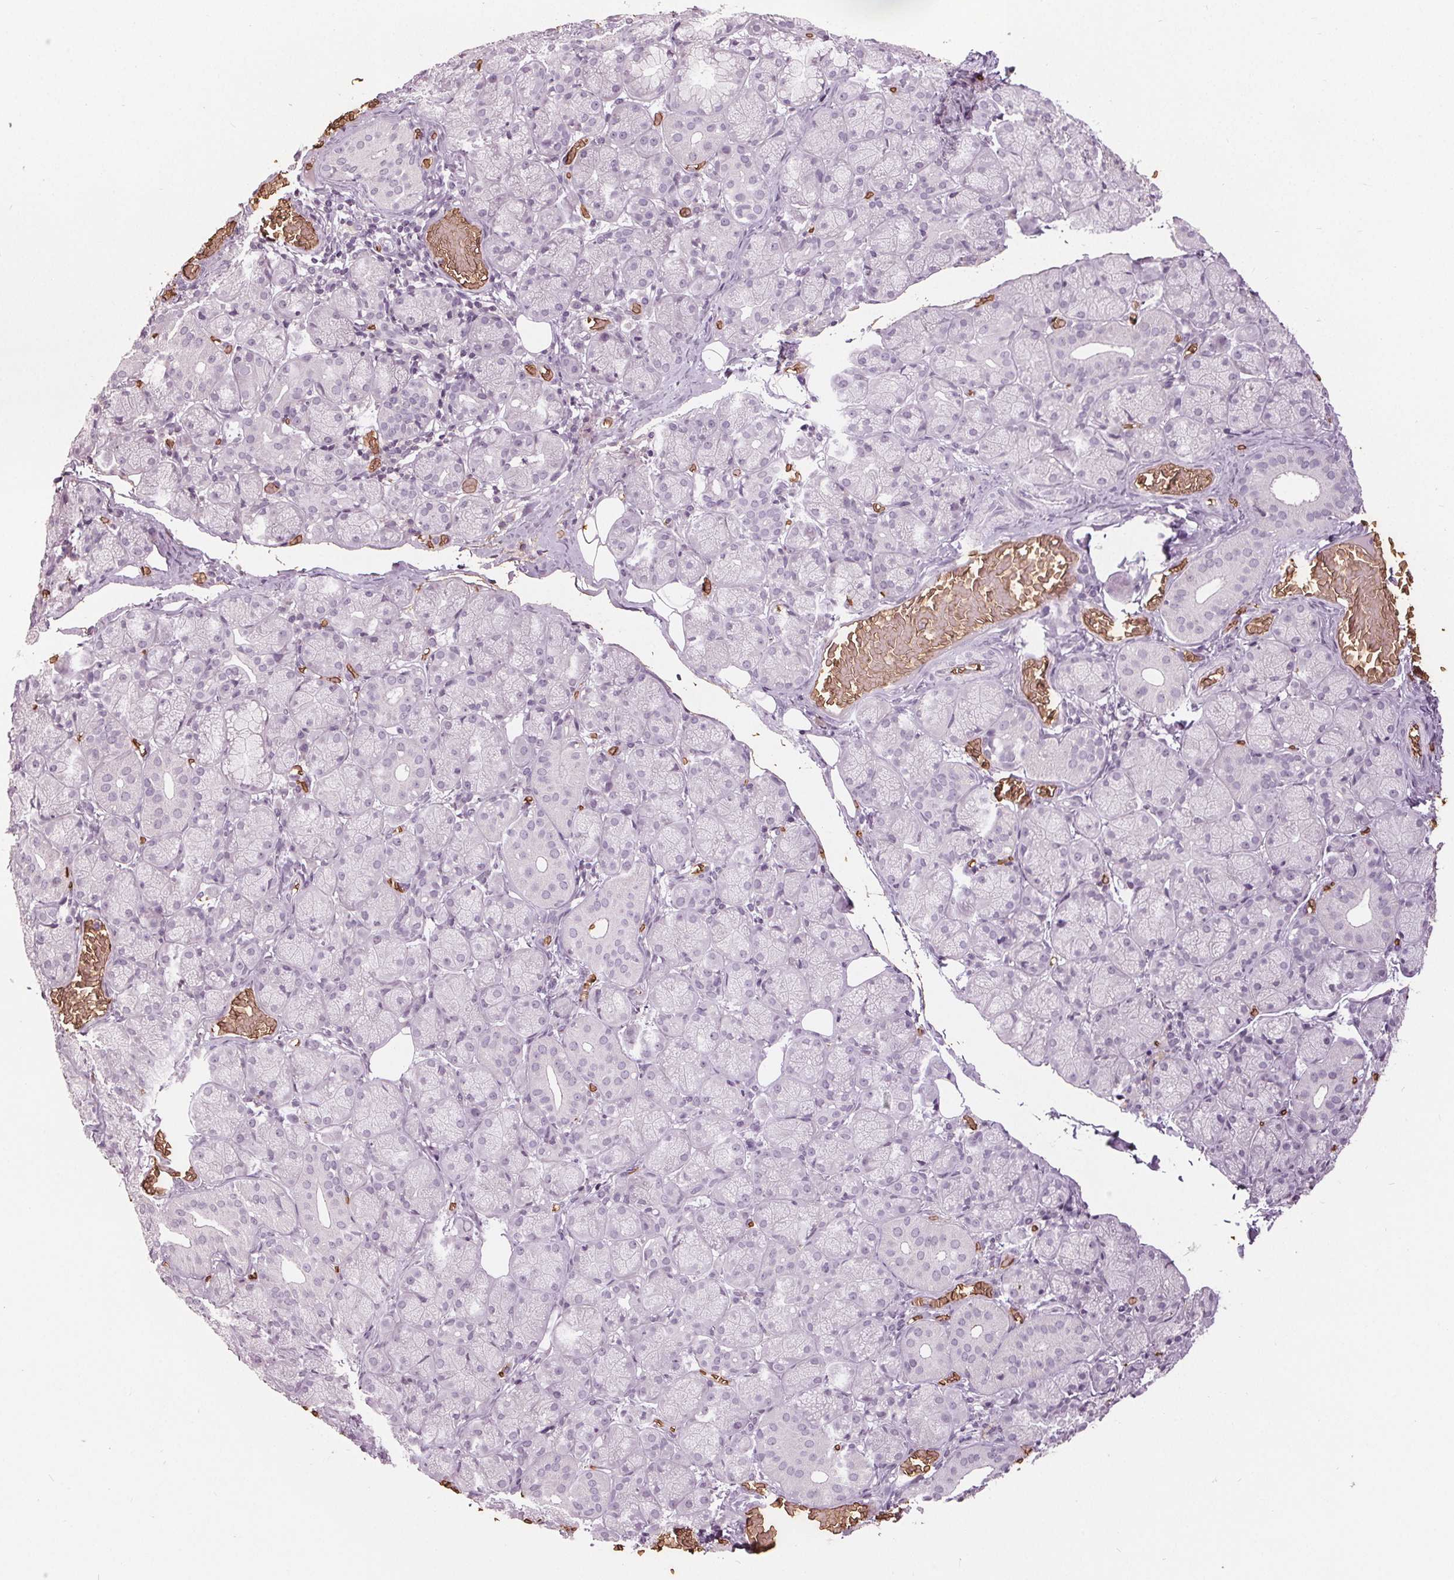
{"staining": {"intensity": "negative", "quantity": "none", "location": "none"}, "tissue": "salivary gland", "cell_type": "Glandular cells", "image_type": "normal", "snomed": [{"axis": "morphology", "description": "Normal tissue, NOS"}, {"axis": "topography", "description": "Salivary gland"}, {"axis": "topography", "description": "Peripheral nerve tissue"}], "caption": "High magnification brightfield microscopy of normal salivary gland stained with DAB (brown) and counterstained with hematoxylin (blue): glandular cells show no significant staining. (Stains: DAB (3,3'-diaminobenzidine) IHC with hematoxylin counter stain, Microscopy: brightfield microscopy at high magnification).", "gene": "SLC4A1", "patient": {"sex": "female", "age": 24}}